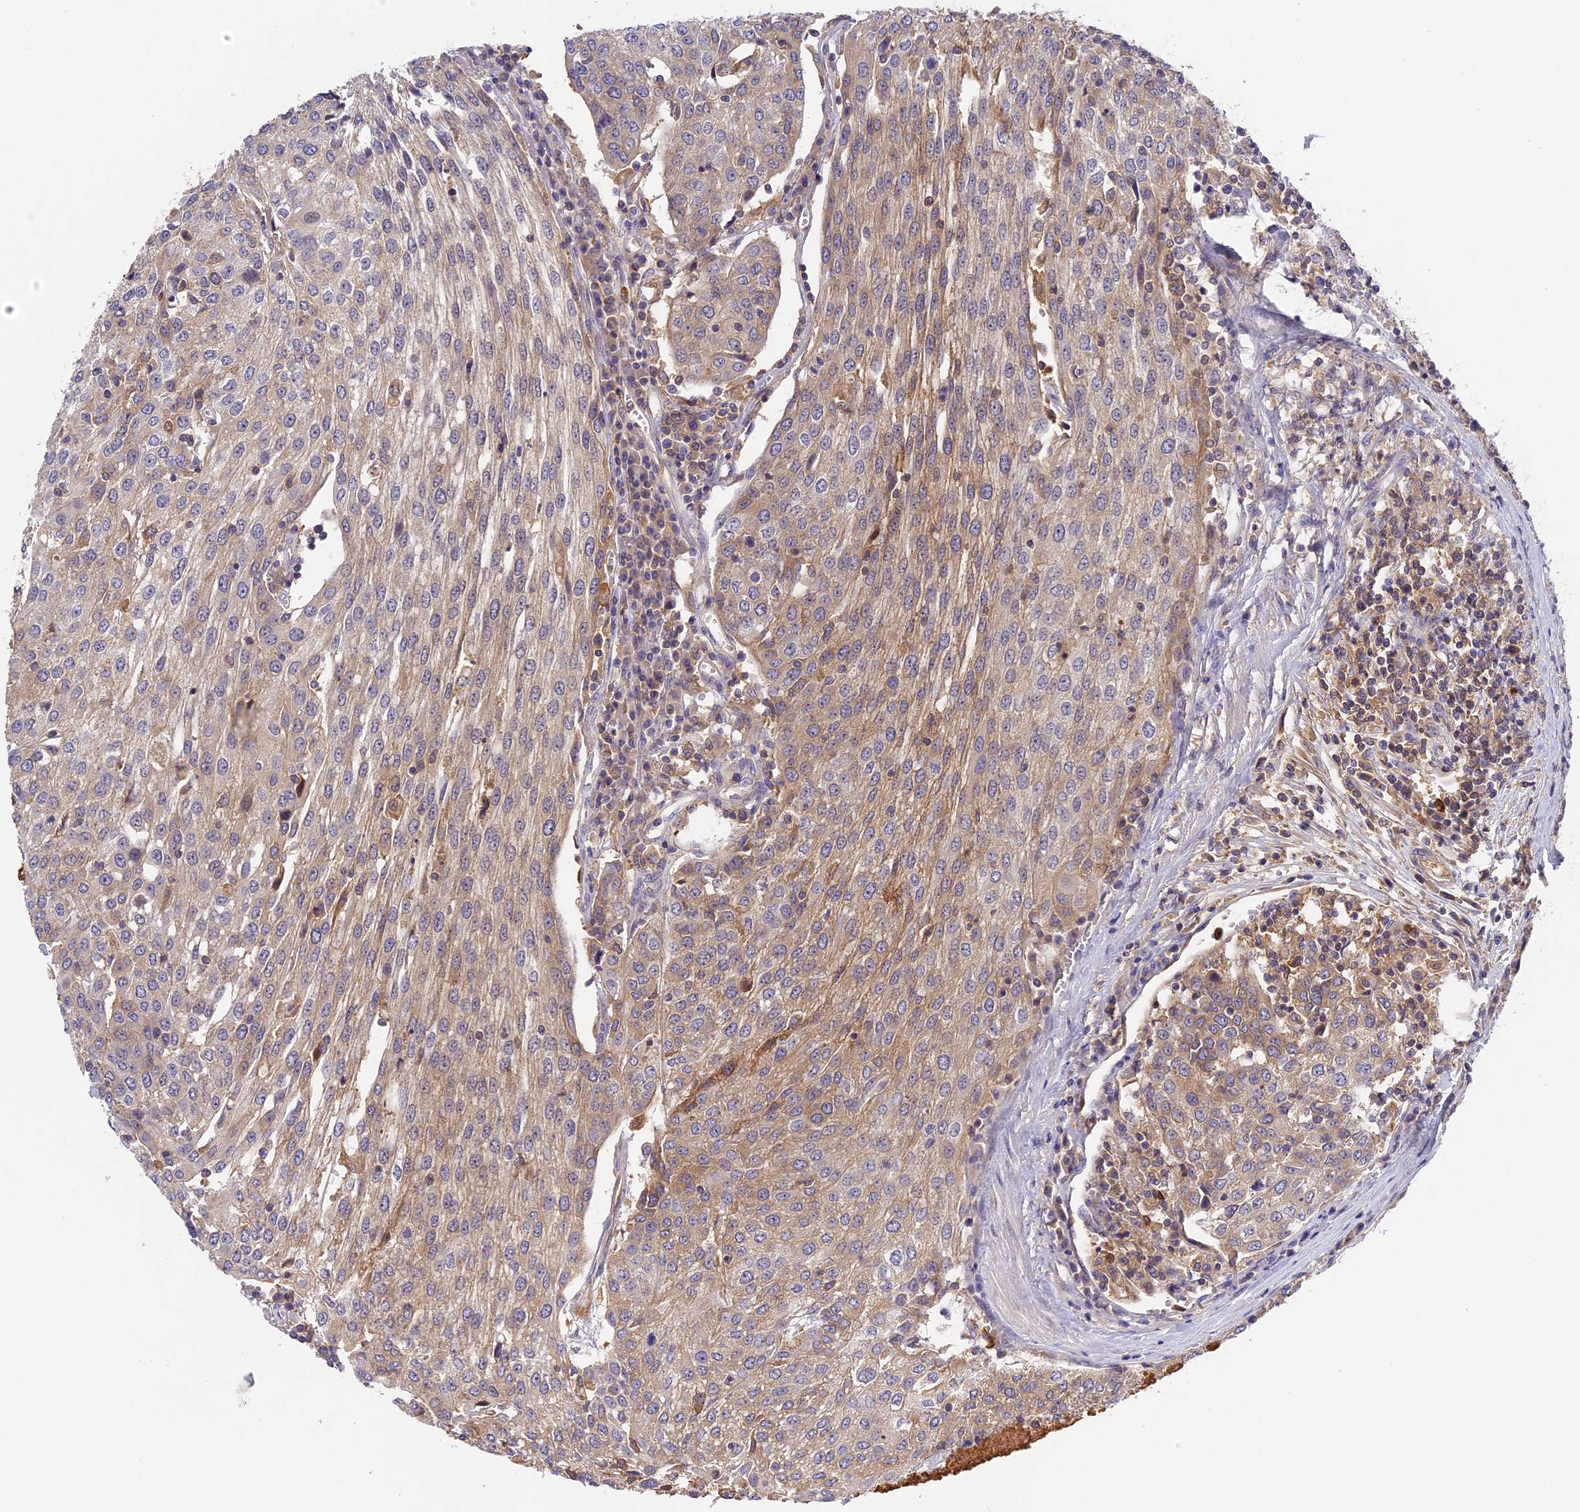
{"staining": {"intensity": "moderate", "quantity": ">75%", "location": "cytoplasmic/membranous"}, "tissue": "urothelial cancer", "cell_type": "Tumor cells", "image_type": "cancer", "snomed": [{"axis": "morphology", "description": "Urothelial carcinoma, High grade"}, {"axis": "topography", "description": "Urinary bladder"}], "caption": "DAB (3,3'-diaminobenzidine) immunohistochemical staining of urothelial carcinoma (high-grade) shows moderate cytoplasmic/membranous protein expression in approximately >75% of tumor cells.", "gene": "ADGRD1", "patient": {"sex": "female", "age": 85}}